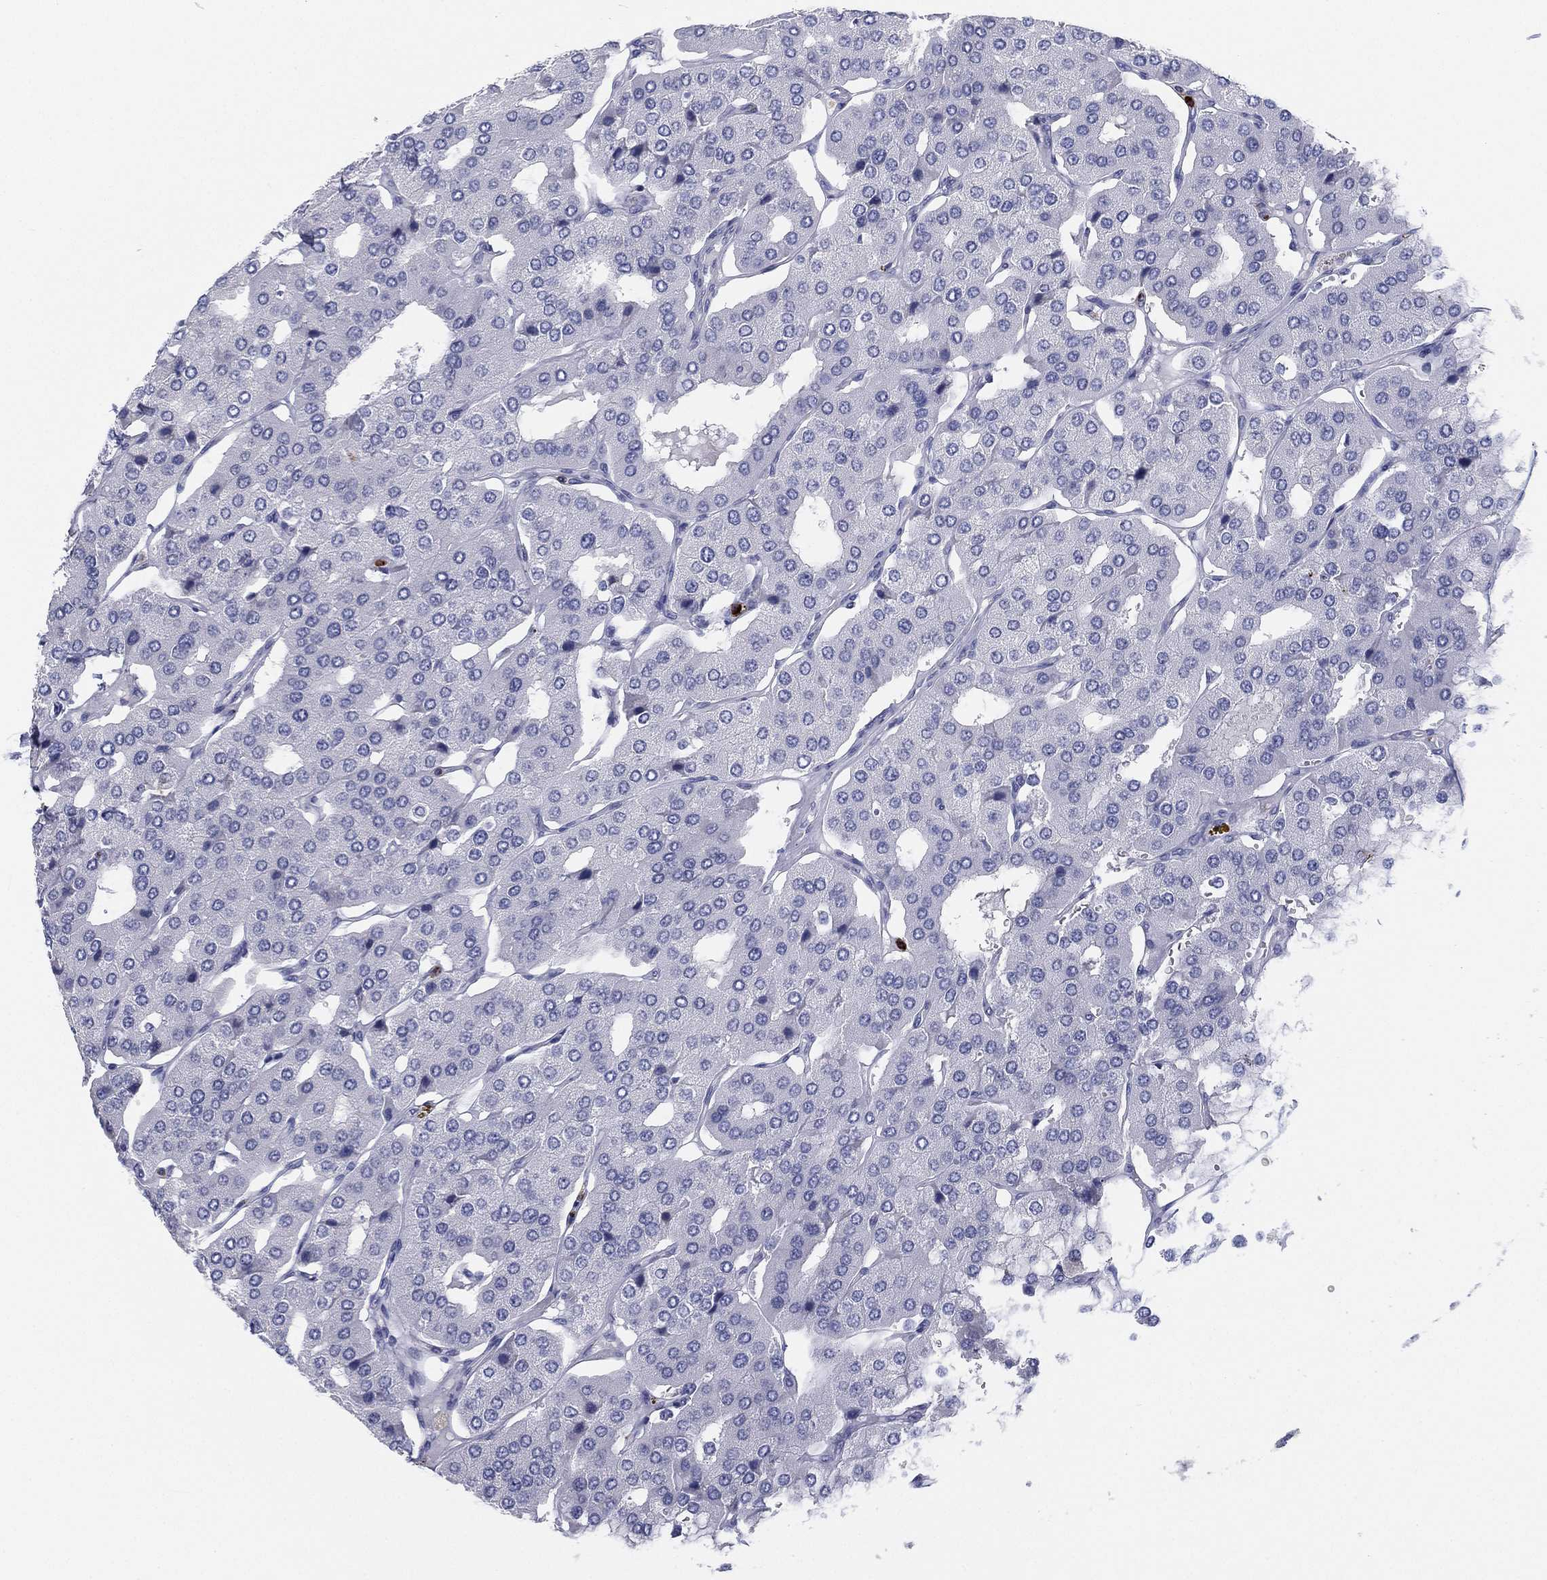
{"staining": {"intensity": "negative", "quantity": "none", "location": "none"}, "tissue": "parathyroid gland", "cell_type": "Glandular cells", "image_type": "normal", "snomed": [{"axis": "morphology", "description": "Normal tissue, NOS"}, {"axis": "morphology", "description": "Adenoma, NOS"}, {"axis": "topography", "description": "Parathyroid gland"}], "caption": "IHC of normal human parathyroid gland shows no positivity in glandular cells. (Brightfield microscopy of DAB immunohistochemistry at high magnification).", "gene": "PLAC8", "patient": {"sex": "female", "age": 86}}